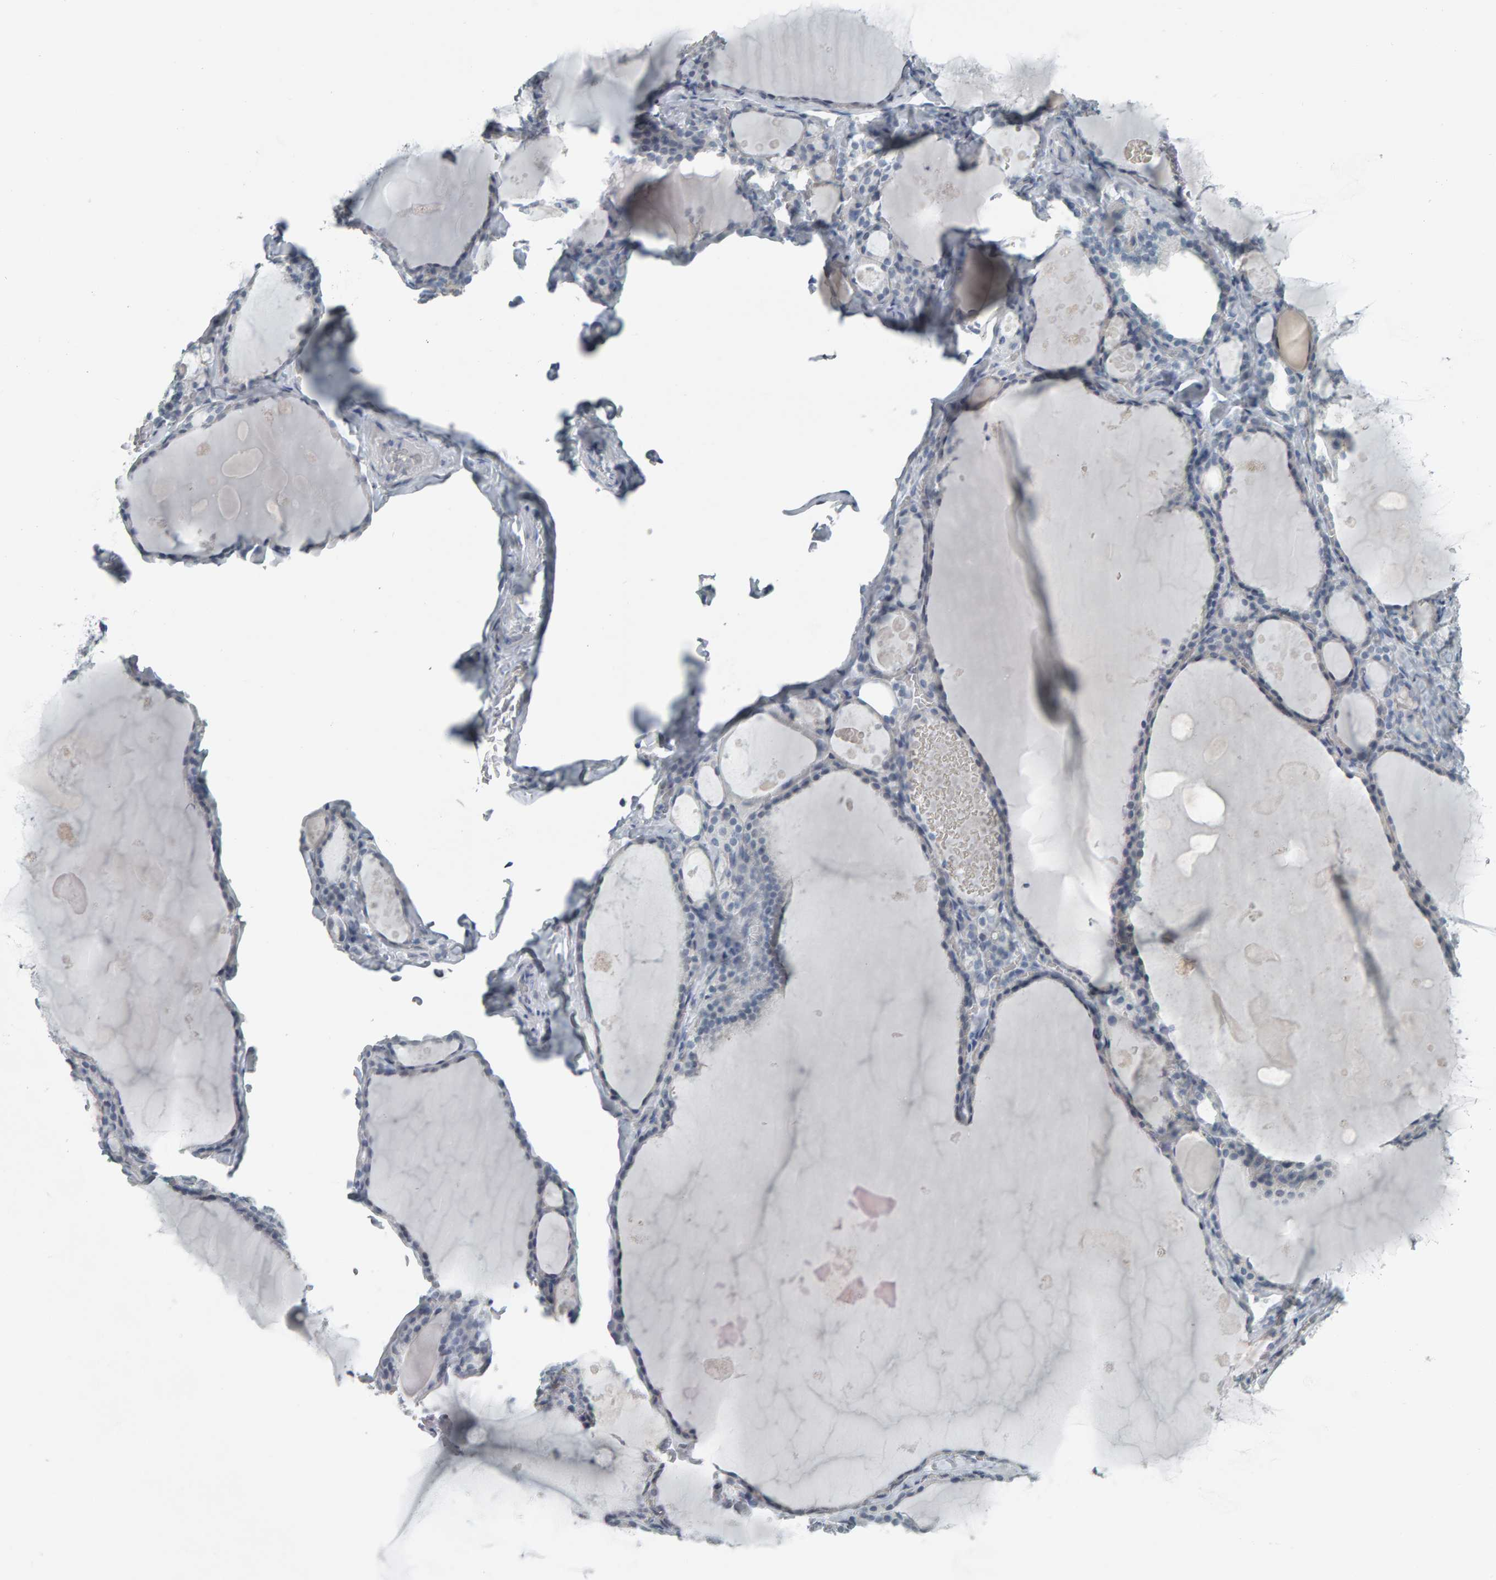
{"staining": {"intensity": "negative", "quantity": "none", "location": "none"}, "tissue": "thyroid gland", "cell_type": "Glandular cells", "image_type": "normal", "snomed": [{"axis": "morphology", "description": "Normal tissue, NOS"}, {"axis": "topography", "description": "Thyroid gland"}], "caption": "A high-resolution photomicrograph shows IHC staining of benign thyroid gland, which shows no significant expression in glandular cells. (Stains: DAB (3,3'-diaminobenzidine) immunohistochemistry (IHC) with hematoxylin counter stain, Microscopy: brightfield microscopy at high magnification).", "gene": "PYY", "patient": {"sex": "male", "age": 56}}